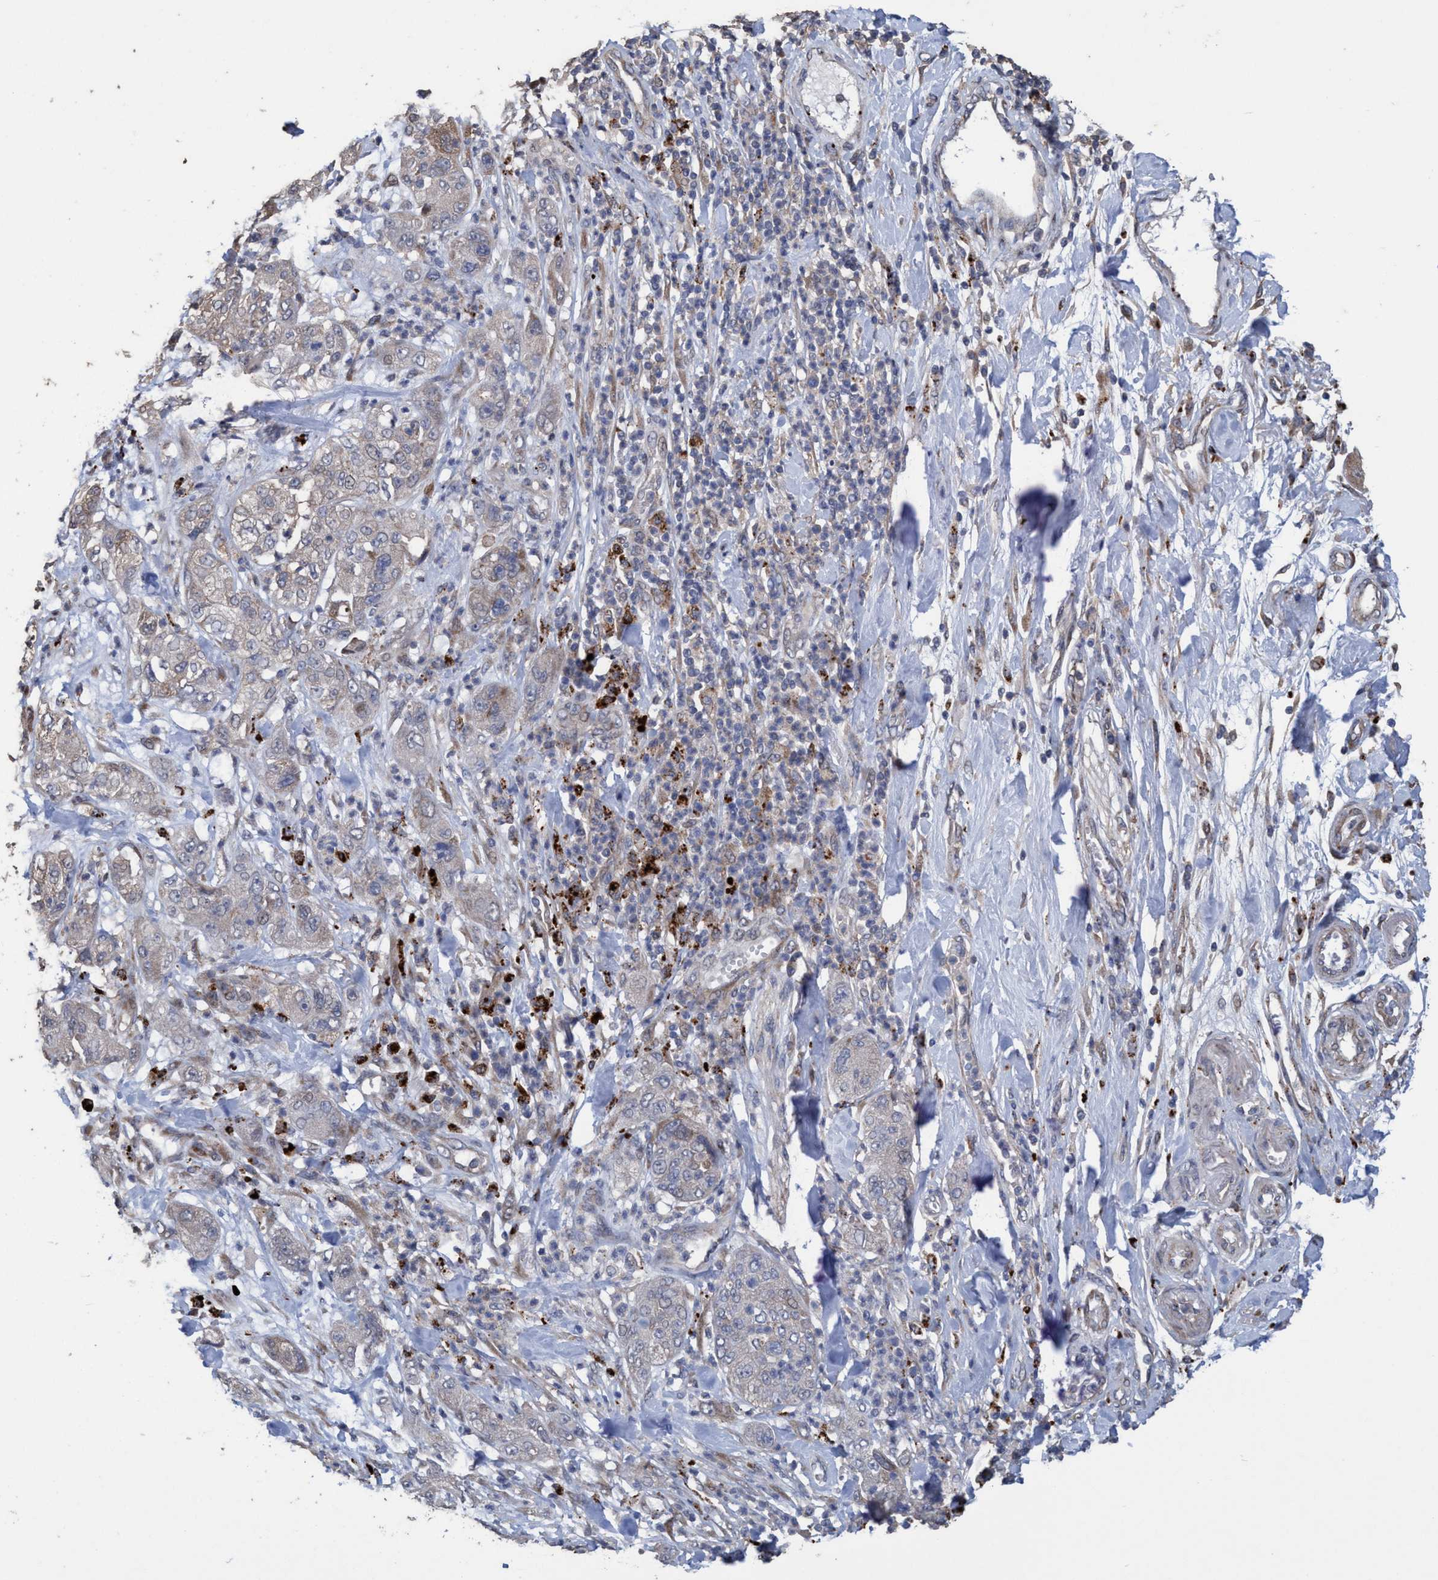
{"staining": {"intensity": "weak", "quantity": ">75%", "location": "cytoplasmic/membranous"}, "tissue": "pancreatic cancer", "cell_type": "Tumor cells", "image_type": "cancer", "snomed": [{"axis": "morphology", "description": "Adenocarcinoma, NOS"}, {"axis": "topography", "description": "Pancreas"}], "caption": "This photomicrograph demonstrates IHC staining of human pancreatic cancer, with low weak cytoplasmic/membranous positivity in approximately >75% of tumor cells.", "gene": "BBS9", "patient": {"sex": "female", "age": 78}}